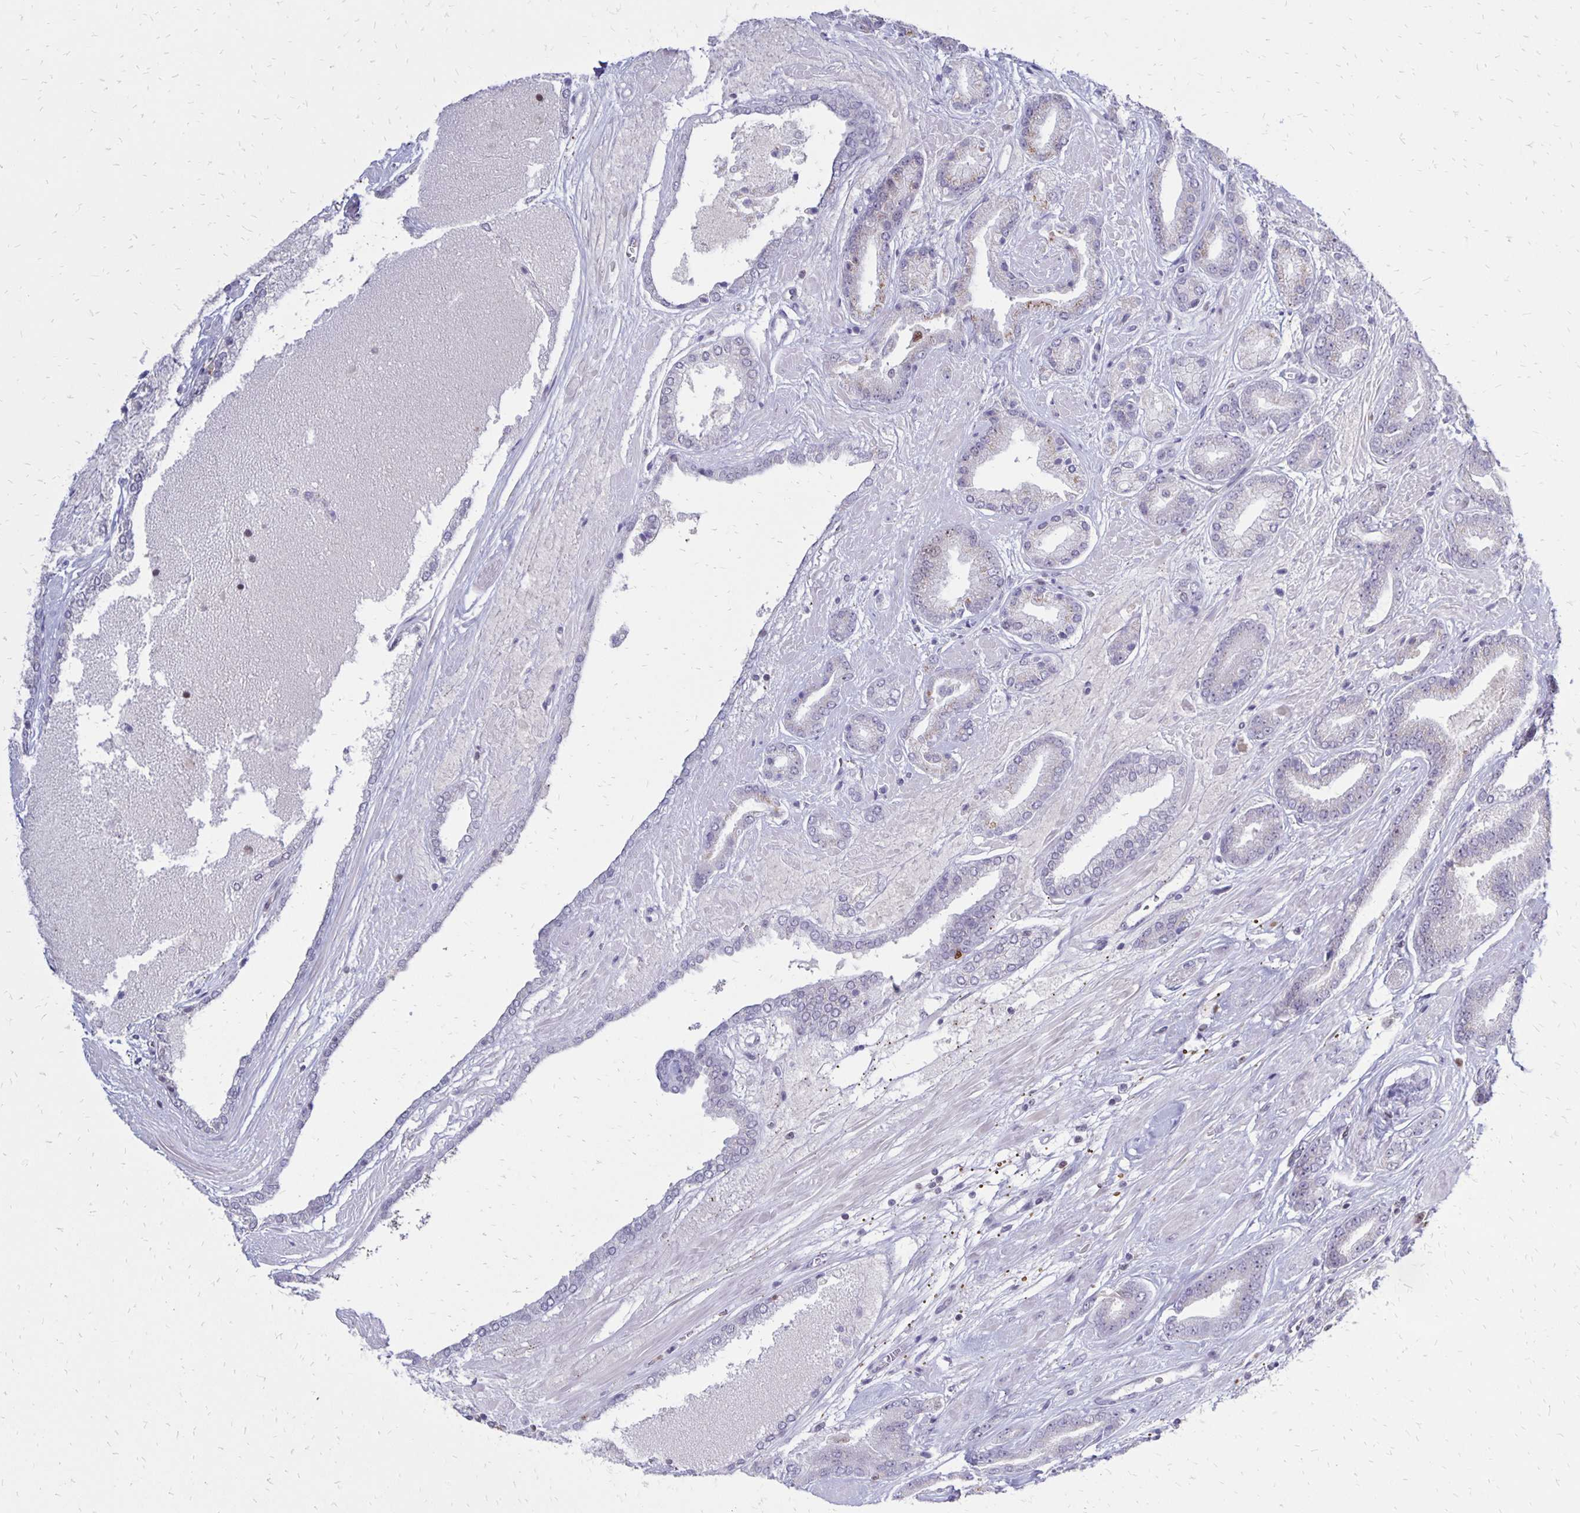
{"staining": {"intensity": "negative", "quantity": "none", "location": "none"}, "tissue": "prostate cancer", "cell_type": "Tumor cells", "image_type": "cancer", "snomed": [{"axis": "morphology", "description": "Adenocarcinoma, High grade"}, {"axis": "topography", "description": "Prostate"}], "caption": "High magnification brightfield microscopy of adenocarcinoma (high-grade) (prostate) stained with DAB (3,3'-diaminobenzidine) (brown) and counterstained with hematoxylin (blue): tumor cells show no significant expression. (Brightfield microscopy of DAB (3,3'-diaminobenzidine) IHC at high magnification).", "gene": "DCK", "patient": {"sex": "male", "age": 56}}